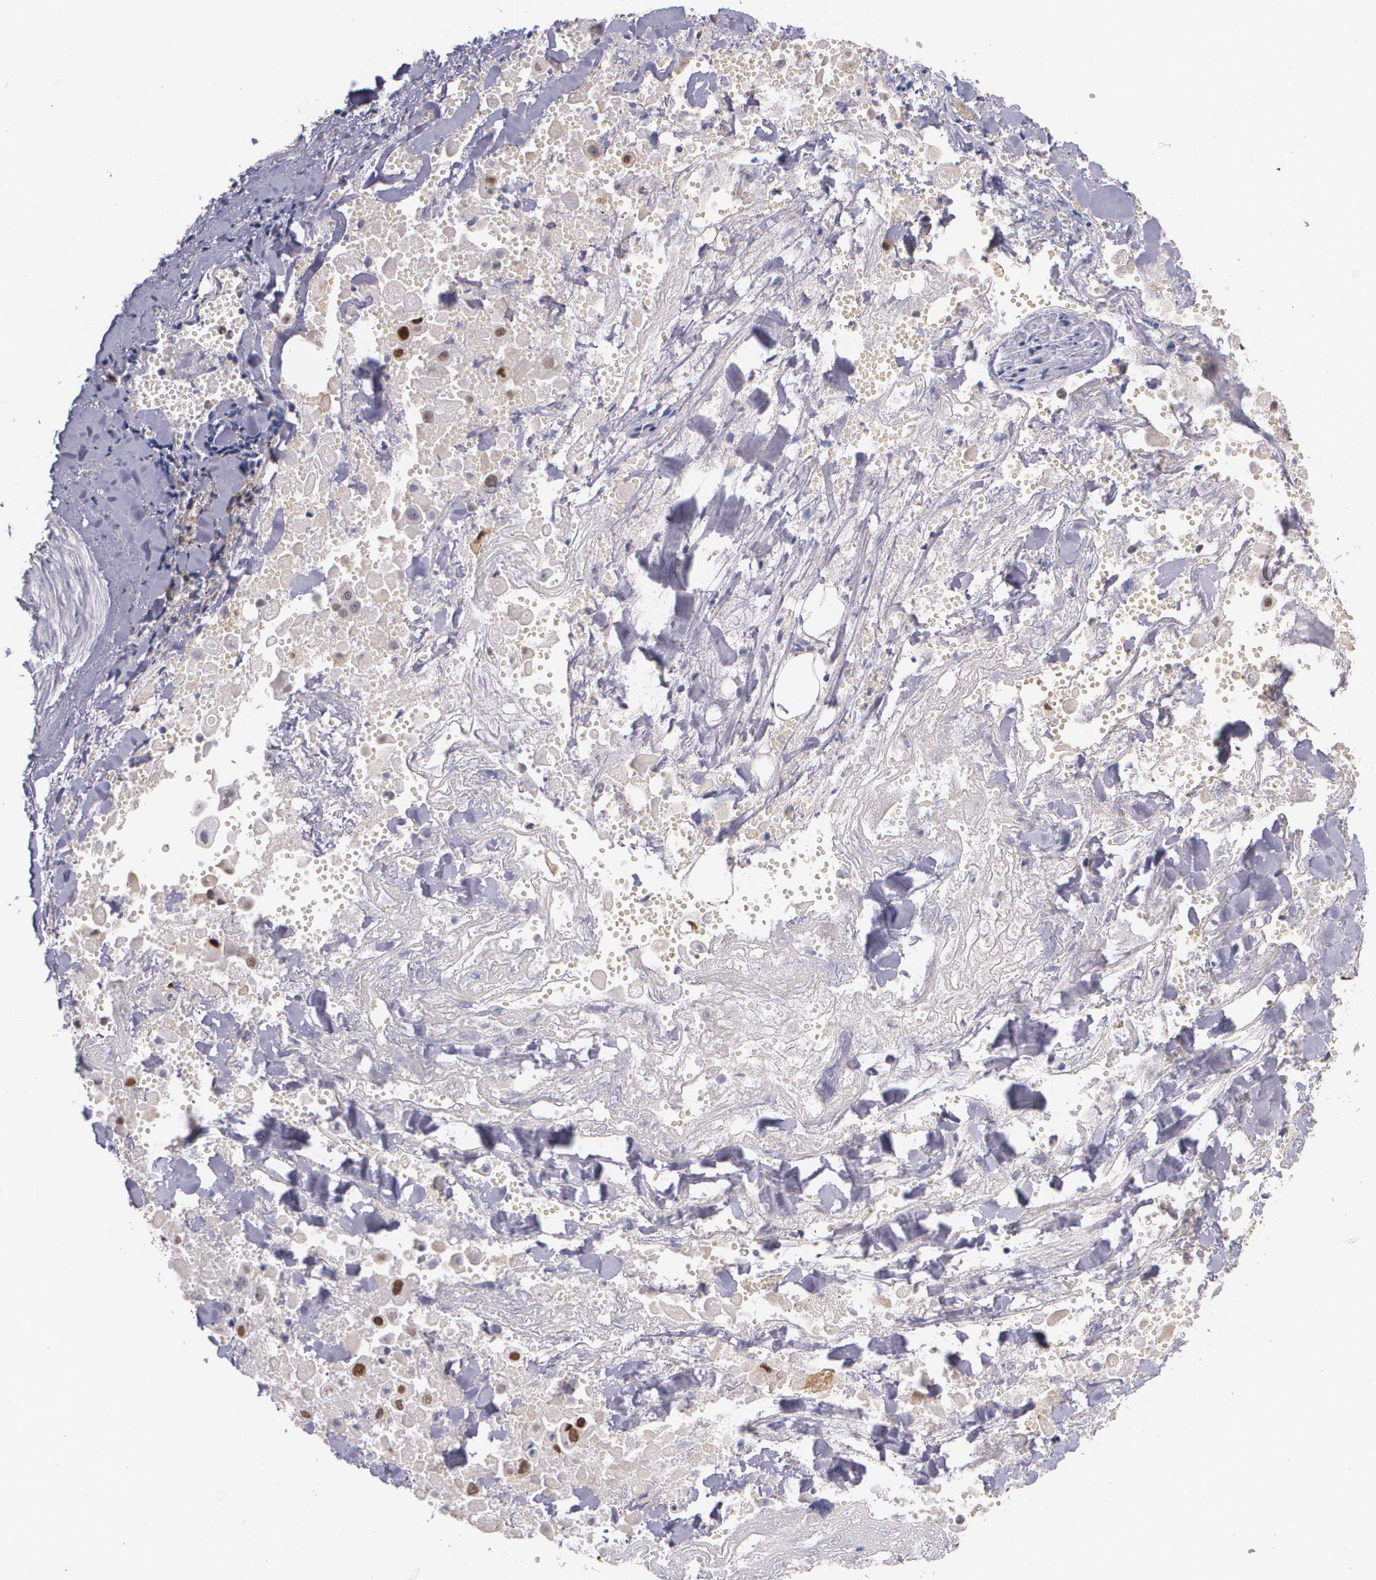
{"staining": {"intensity": "moderate", "quantity": "<25%", "location": "nuclear"}, "tissue": "lung cancer", "cell_type": "Tumor cells", "image_type": "cancer", "snomed": [{"axis": "morphology", "description": "Adenocarcinoma, NOS"}, {"axis": "topography", "description": "Lung"}], "caption": "Tumor cells demonstrate low levels of moderate nuclear expression in about <25% of cells in human lung cancer.", "gene": "ATF3", "patient": {"sex": "male", "age": 60}}